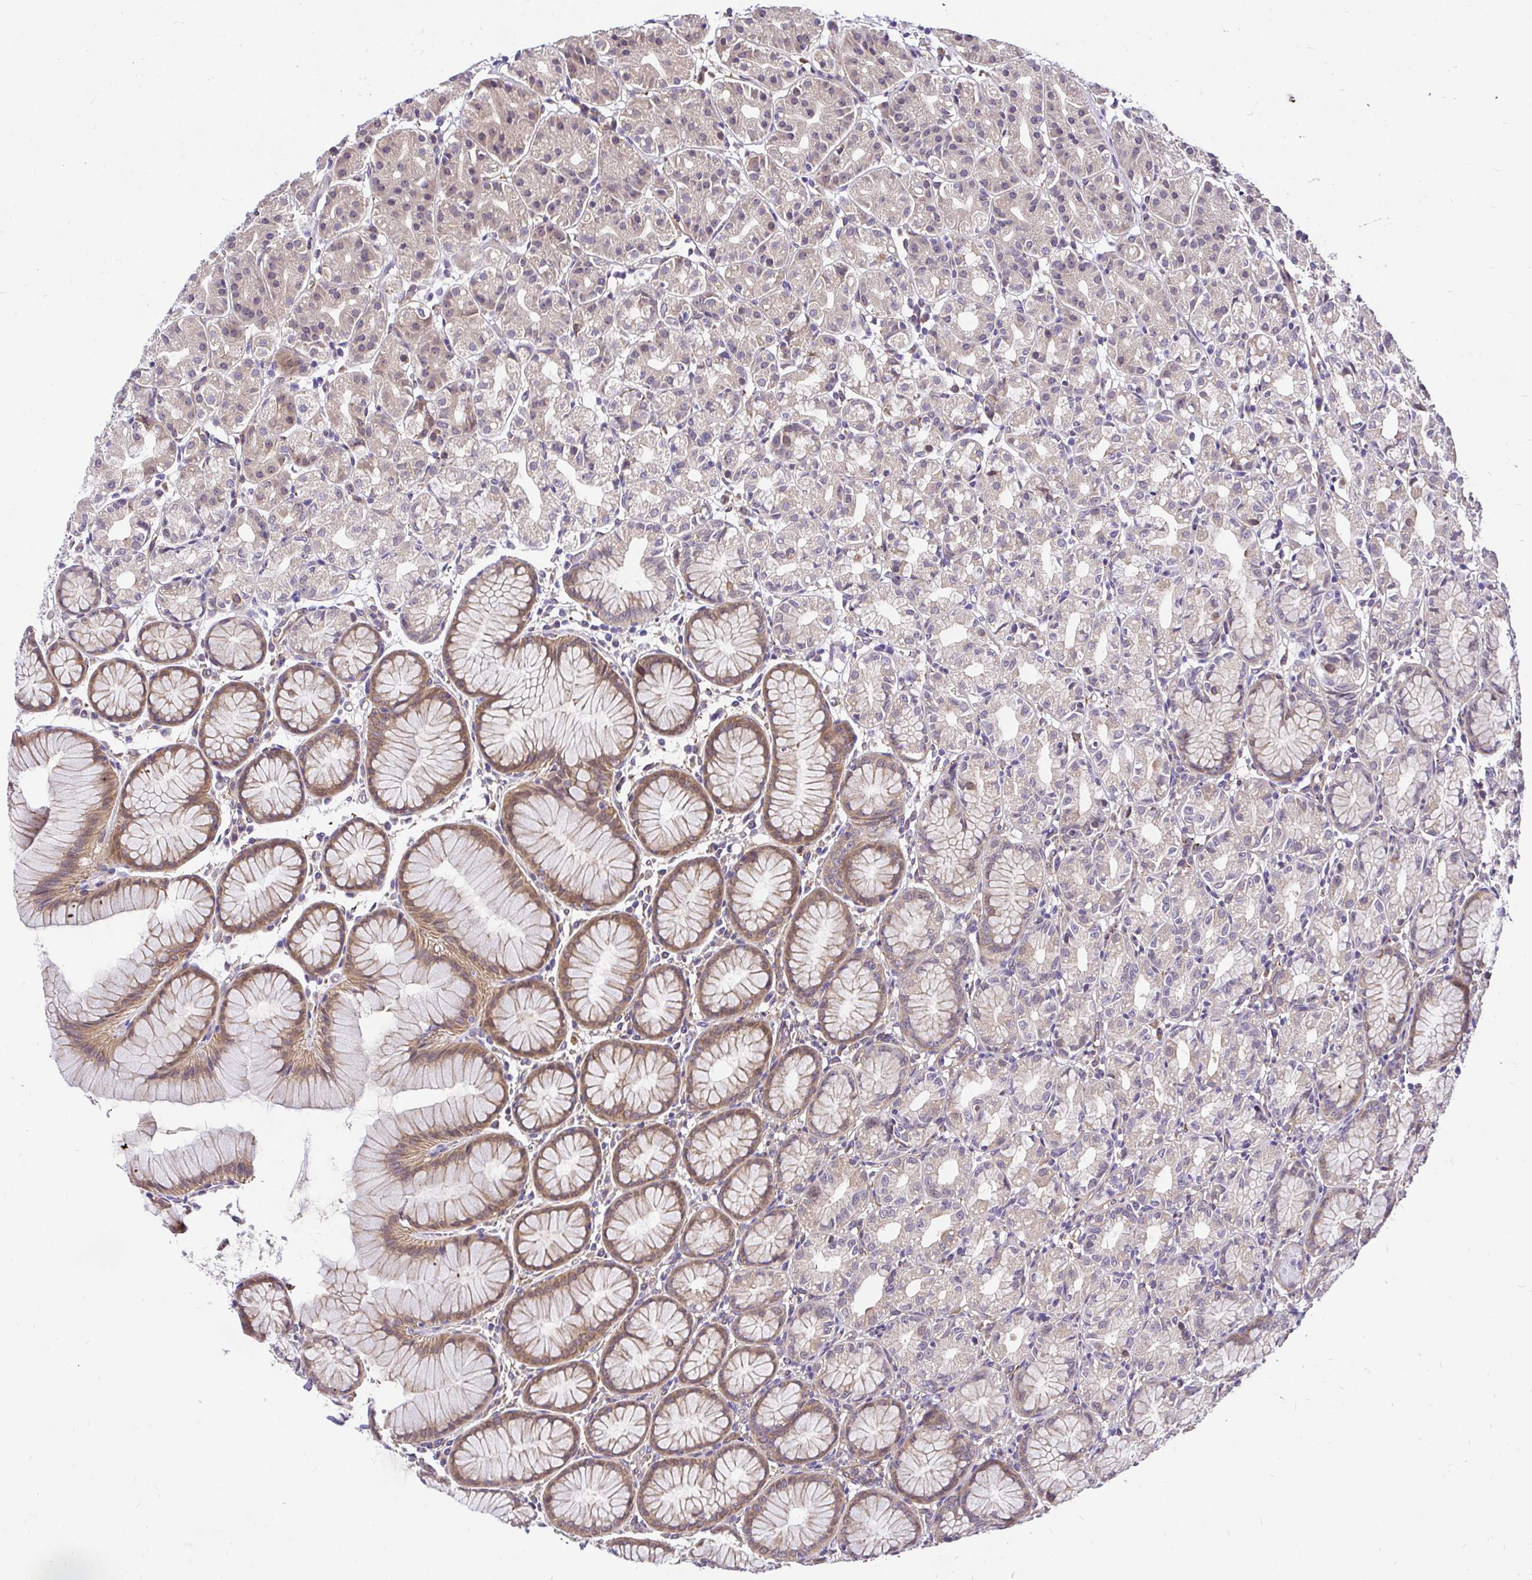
{"staining": {"intensity": "moderate", "quantity": "<25%", "location": "cytoplasmic/membranous"}, "tissue": "stomach", "cell_type": "Glandular cells", "image_type": "normal", "snomed": [{"axis": "morphology", "description": "Normal tissue, NOS"}, {"axis": "topography", "description": "Stomach"}], "caption": "Immunohistochemical staining of unremarkable stomach reveals <25% levels of moderate cytoplasmic/membranous protein expression in approximately <25% of glandular cells. Using DAB (brown) and hematoxylin (blue) stains, captured at high magnification using brightfield microscopy.", "gene": "CCDC122", "patient": {"sex": "female", "age": 57}}